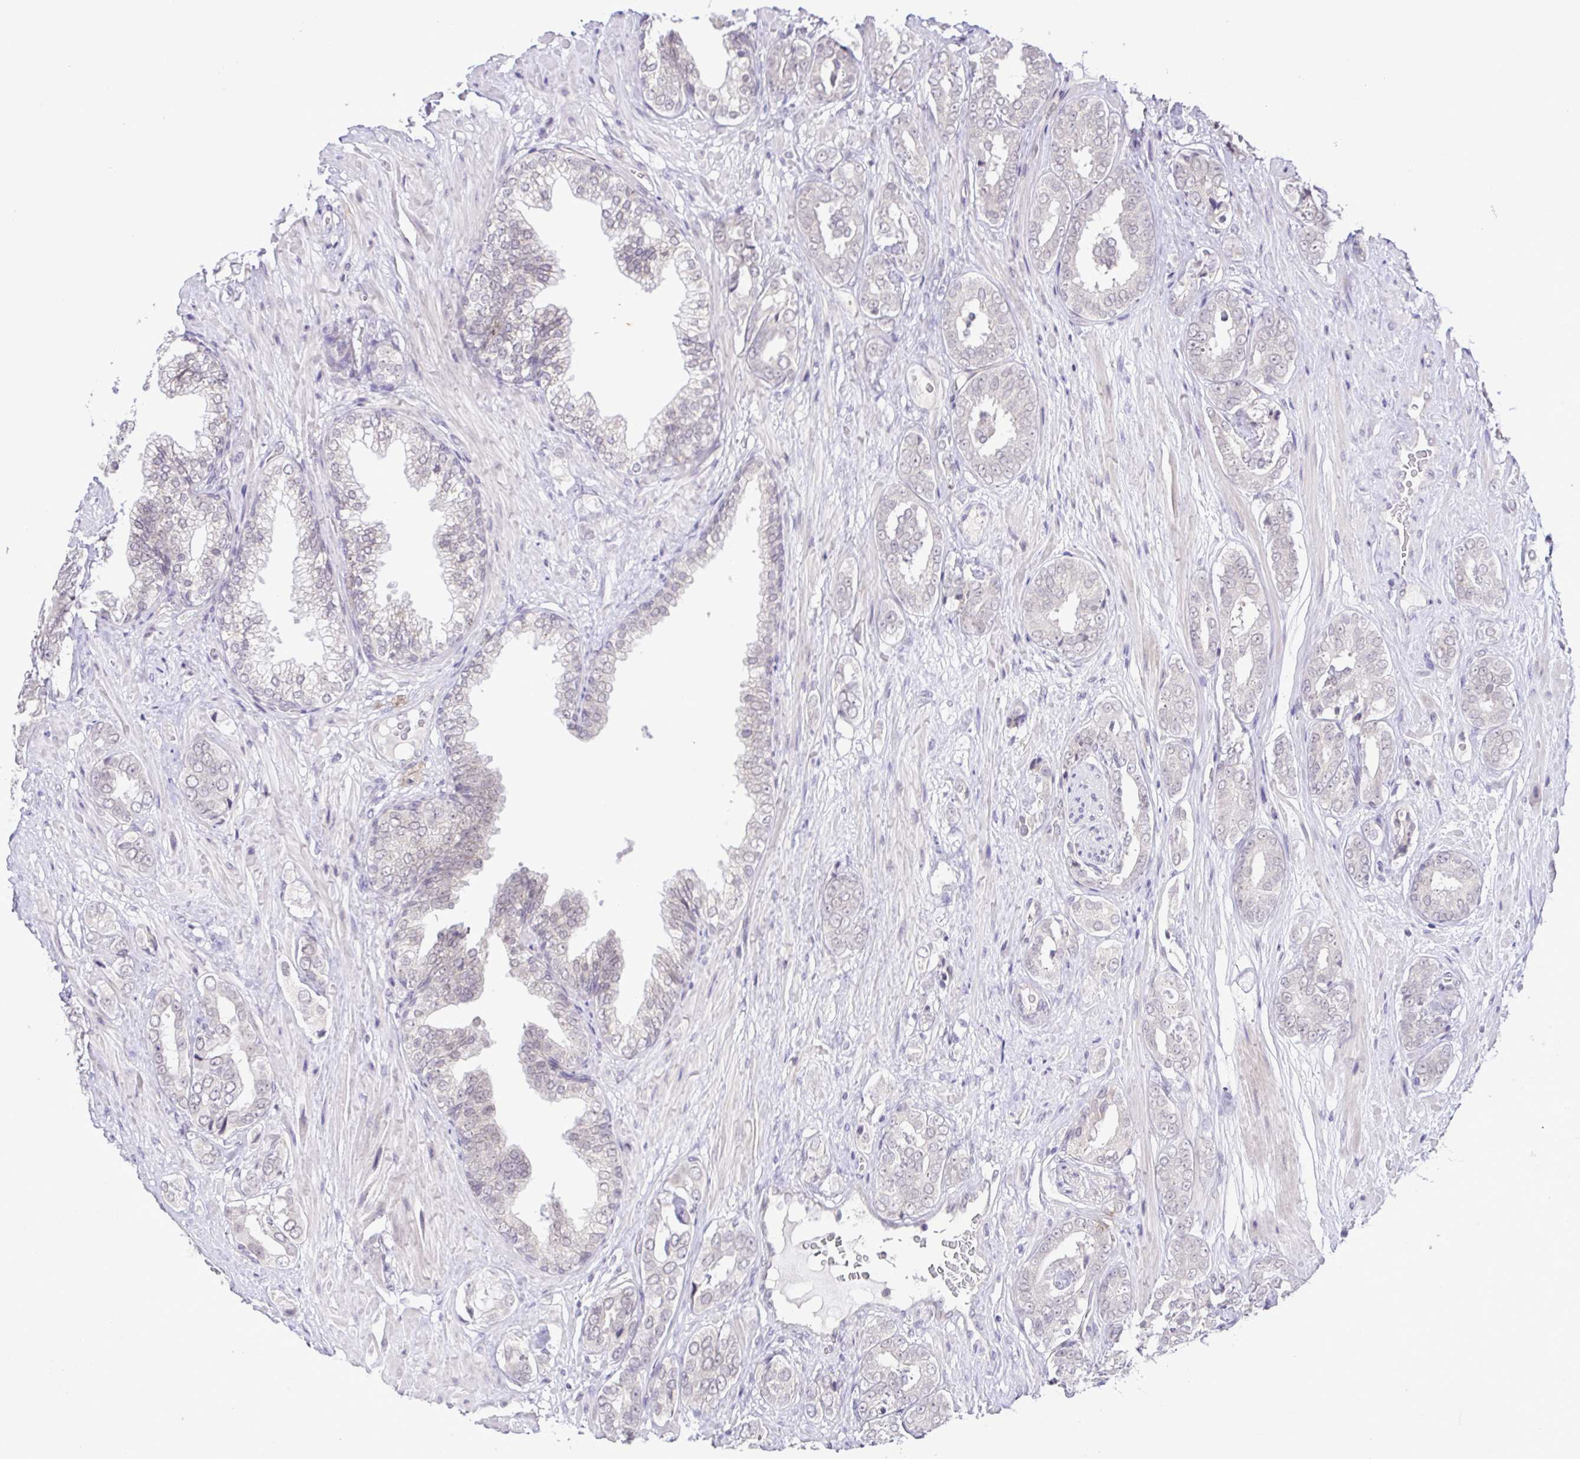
{"staining": {"intensity": "negative", "quantity": "none", "location": "none"}, "tissue": "prostate cancer", "cell_type": "Tumor cells", "image_type": "cancer", "snomed": [{"axis": "morphology", "description": "Adenocarcinoma, High grade"}, {"axis": "topography", "description": "Prostate"}], "caption": "Tumor cells show no significant expression in prostate cancer (adenocarcinoma (high-grade)).", "gene": "IL1RN", "patient": {"sex": "male", "age": 71}}